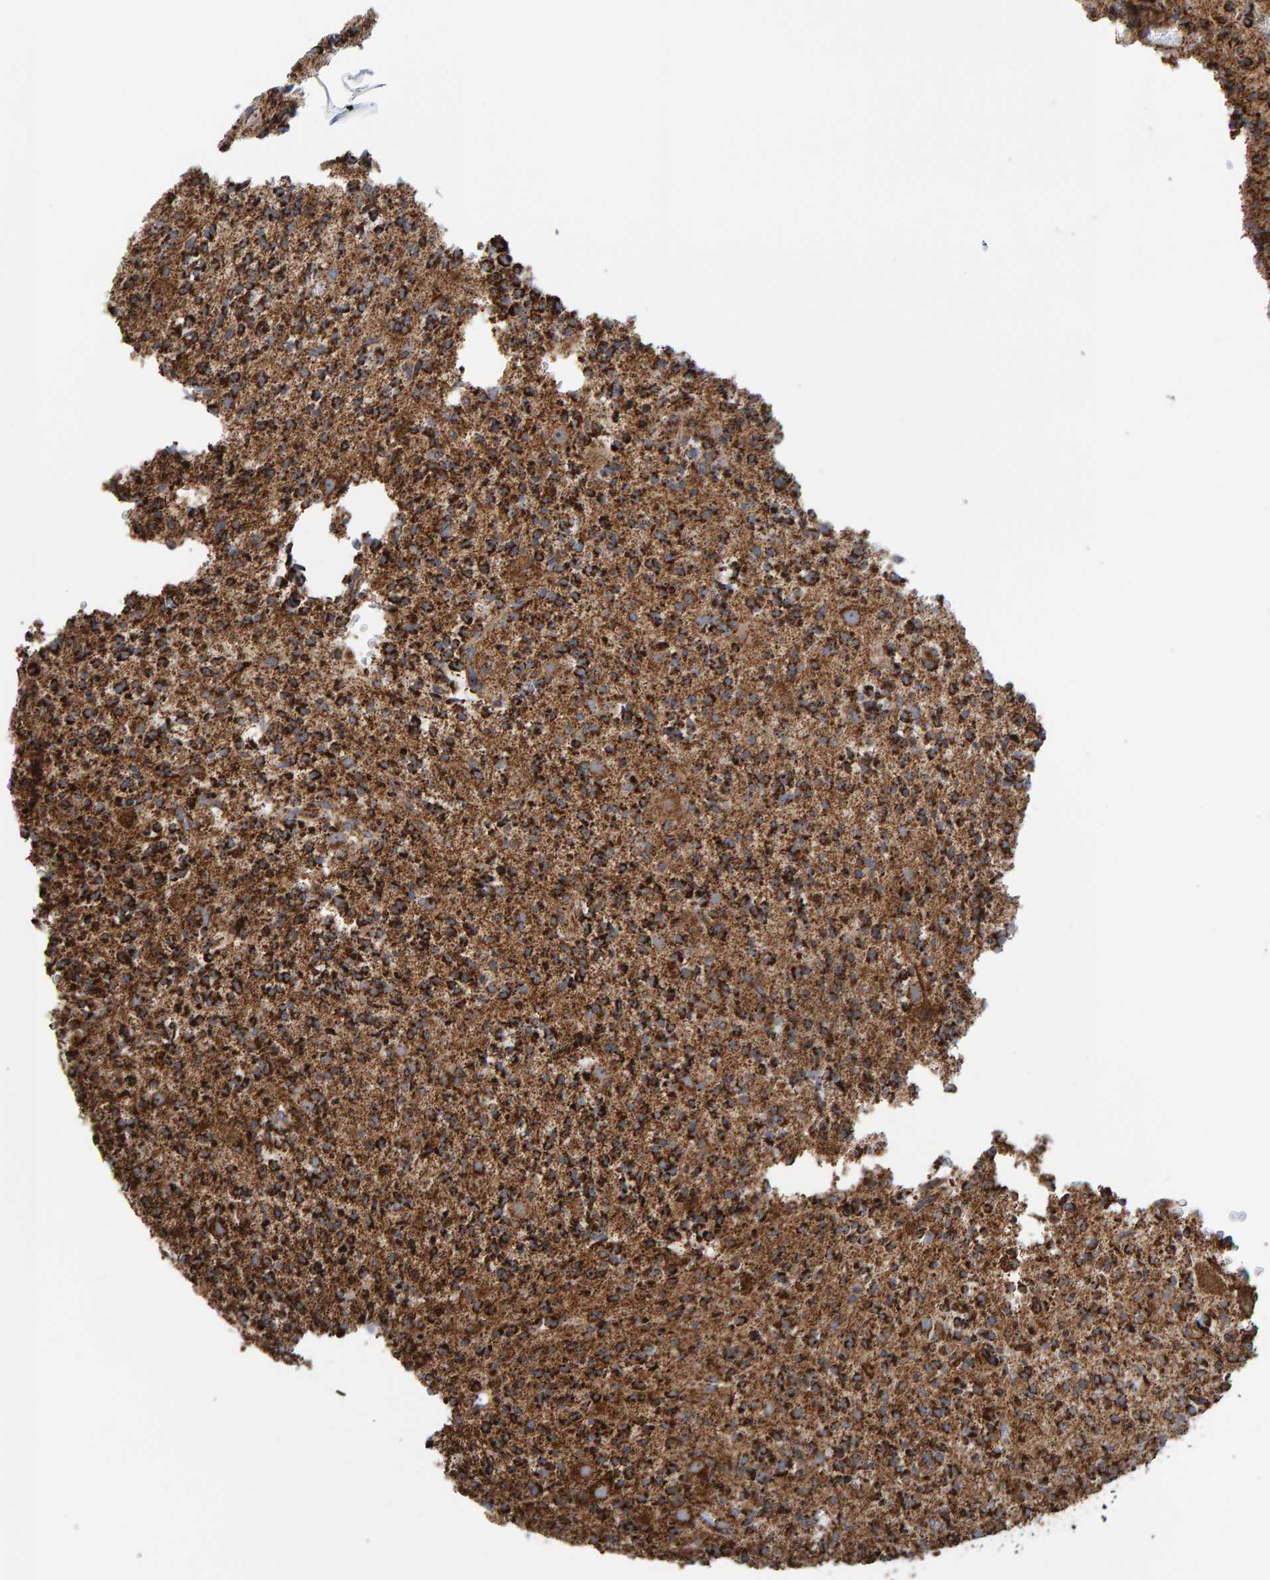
{"staining": {"intensity": "strong", "quantity": ">75%", "location": "cytoplasmic/membranous"}, "tissue": "glioma", "cell_type": "Tumor cells", "image_type": "cancer", "snomed": [{"axis": "morphology", "description": "Glioma, malignant, High grade"}, {"axis": "topography", "description": "Brain"}], "caption": "There is high levels of strong cytoplasmic/membranous staining in tumor cells of malignant high-grade glioma, as demonstrated by immunohistochemical staining (brown color).", "gene": "MRPL45", "patient": {"sex": "male", "age": 34}}